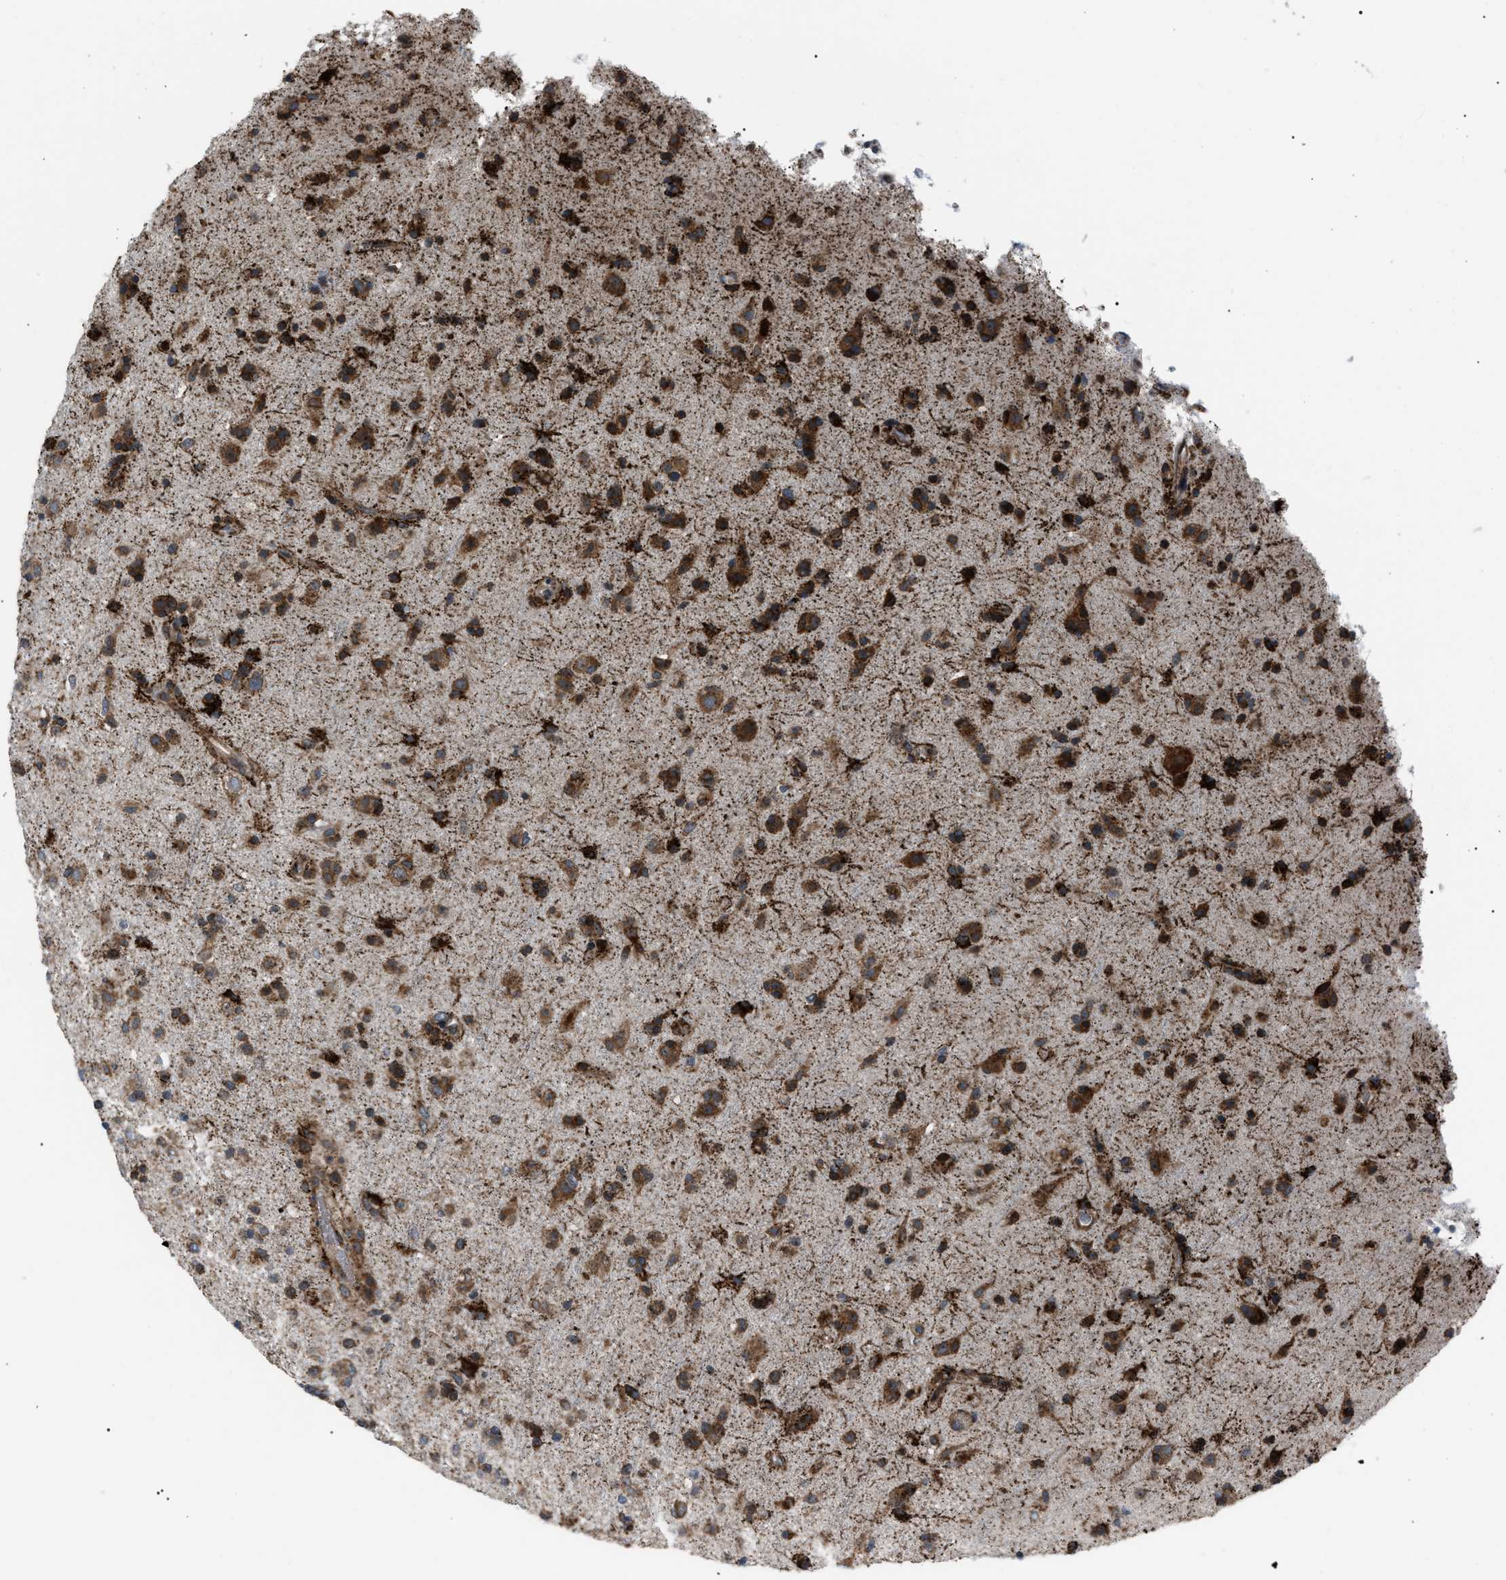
{"staining": {"intensity": "strong", "quantity": ">75%", "location": "cytoplasmic/membranous"}, "tissue": "glioma", "cell_type": "Tumor cells", "image_type": "cancer", "snomed": [{"axis": "morphology", "description": "Glioma, malignant, Low grade"}, {"axis": "topography", "description": "Brain"}], "caption": "A histopathology image of human glioma stained for a protein reveals strong cytoplasmic/membranous brown staining in tumor cells.", "gene": "AGO2", "patient": {"sex": "male", "age": 65}}